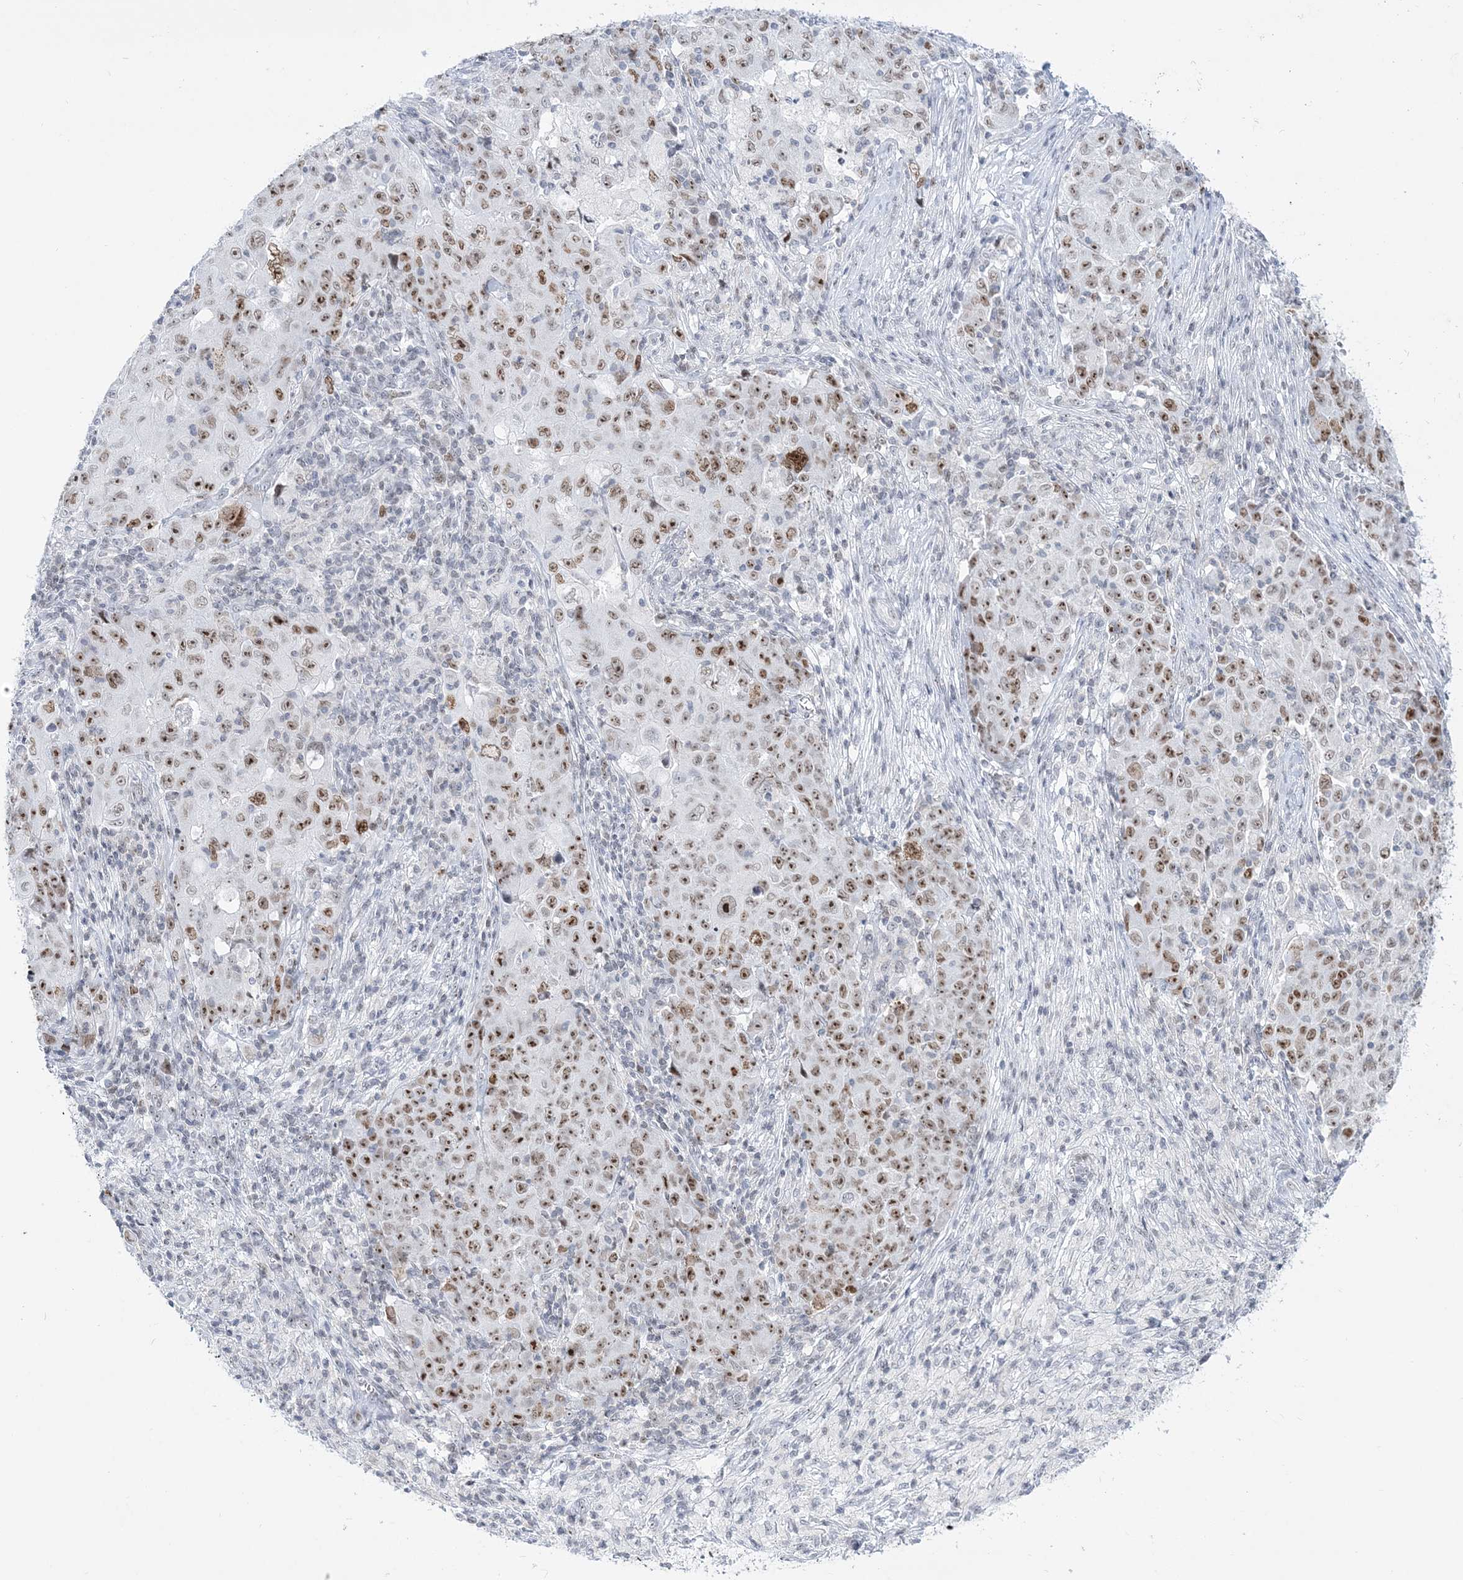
{"staining": {"intensity": "strong", "quantity": ">75%", "location": "nuclear"}, "tissue": "ovarian cancer", "cell_type": "Tumor cells", "image_type": "cancer", "snomed": [{"axis": "morphology", "description": "Carcinoma, endometroid"}, {"axis": "topography", "description": "Ovary"}], "caption": "This is a histology image of IHC staining of ovarian cancer (endometroid carcinoma), which shows strong positivity in the nuclear of tumor cells.", "gene": "DDX21", "patient": {"sex": "female", "age": 42}}